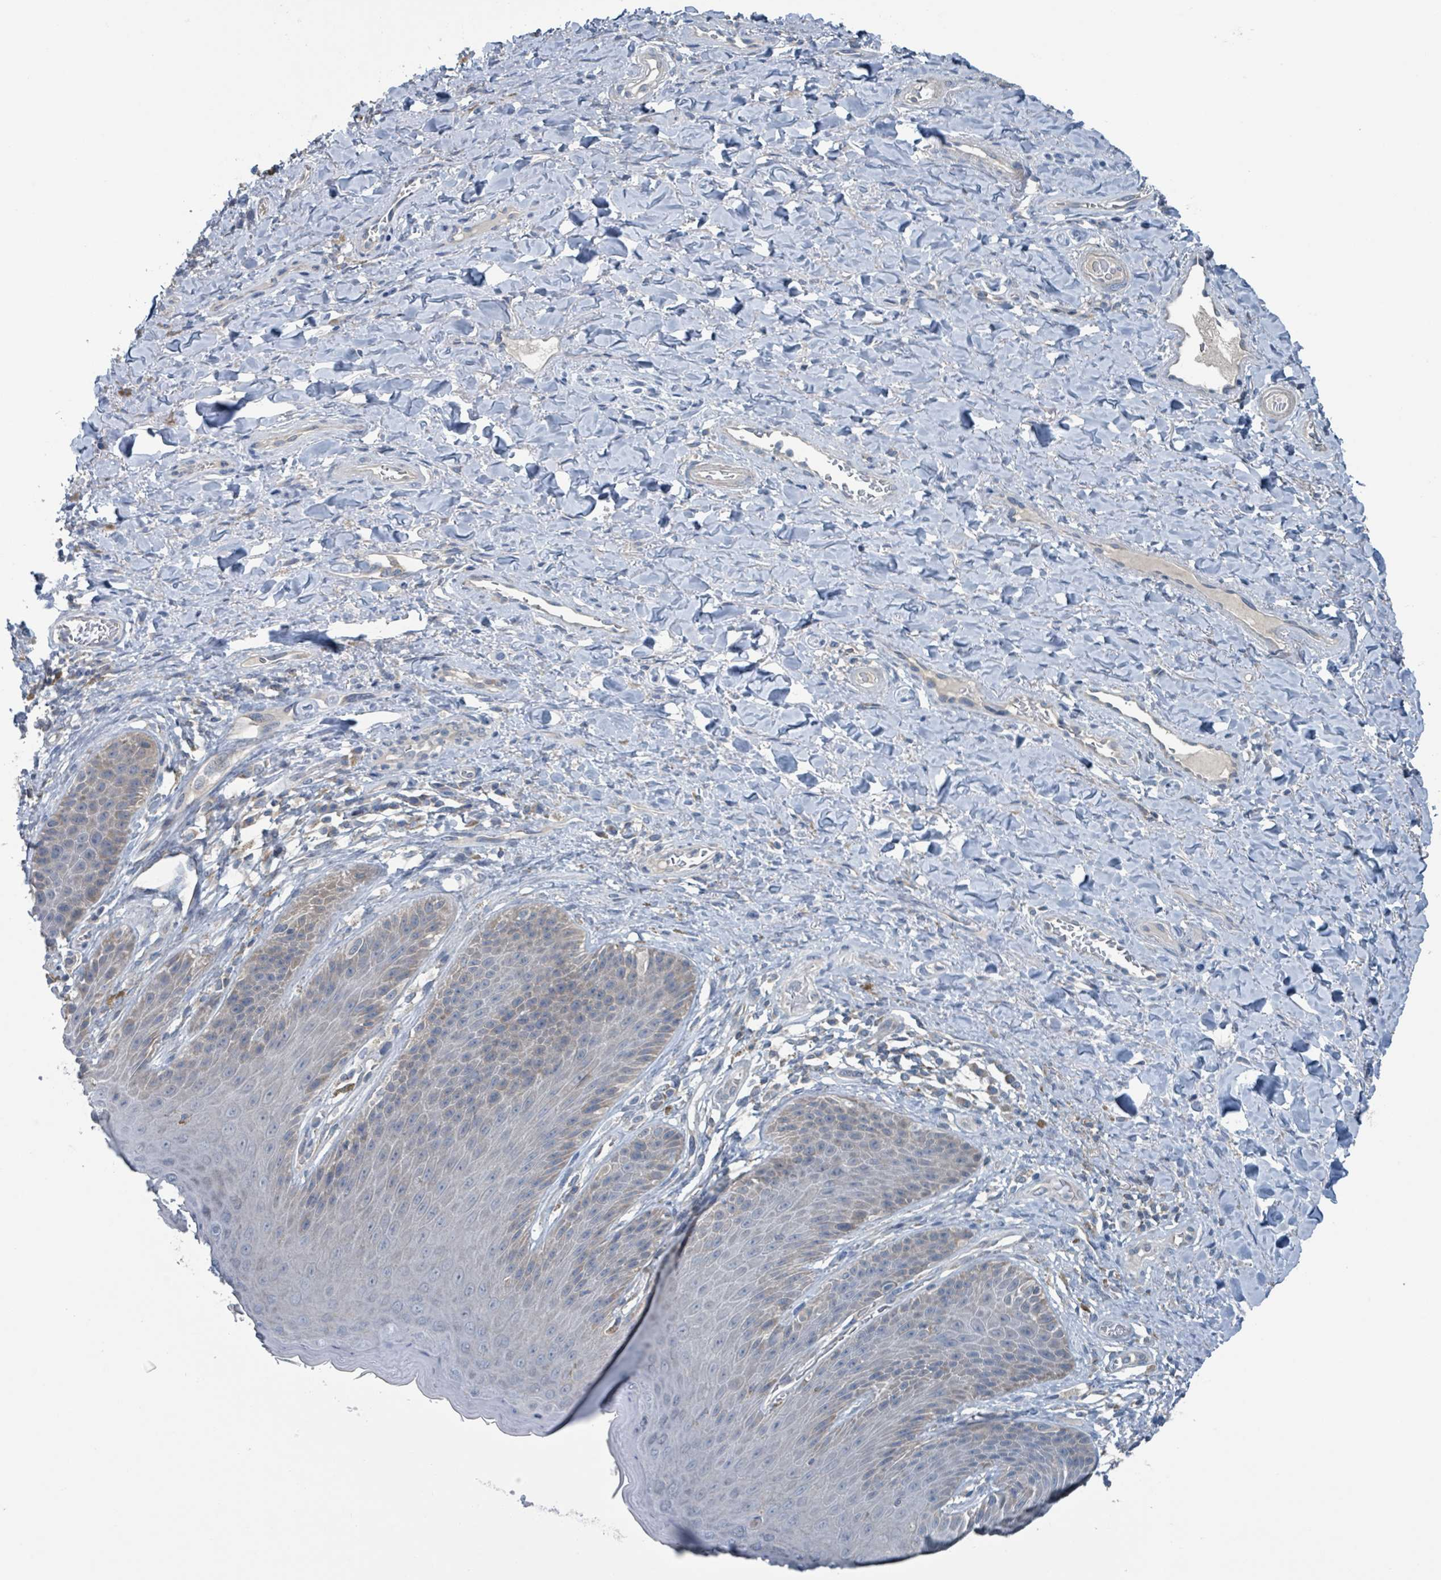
{"staining": {"intensity": "weak", "quantity": "<25%", "location": "cytoplasmic/membranous"}, "tissue": "skin", "cell_type": "Epidermal cells", "image_type": "normal", "snomed": [{"axis": "morphology", "description": "Normal tissue, NOS"}, {"axis": "topography", "description": "Anal"}], "caption": "An immunohistochemistry histopathology image of benign skin is shown. There is no staining in epidermal cells of skin. (Immunohistochemistry (ihc), brightfield microscopy, high magnification).", "gene": "ACBD4", "patient": {"sex": "female", "age": 89}}